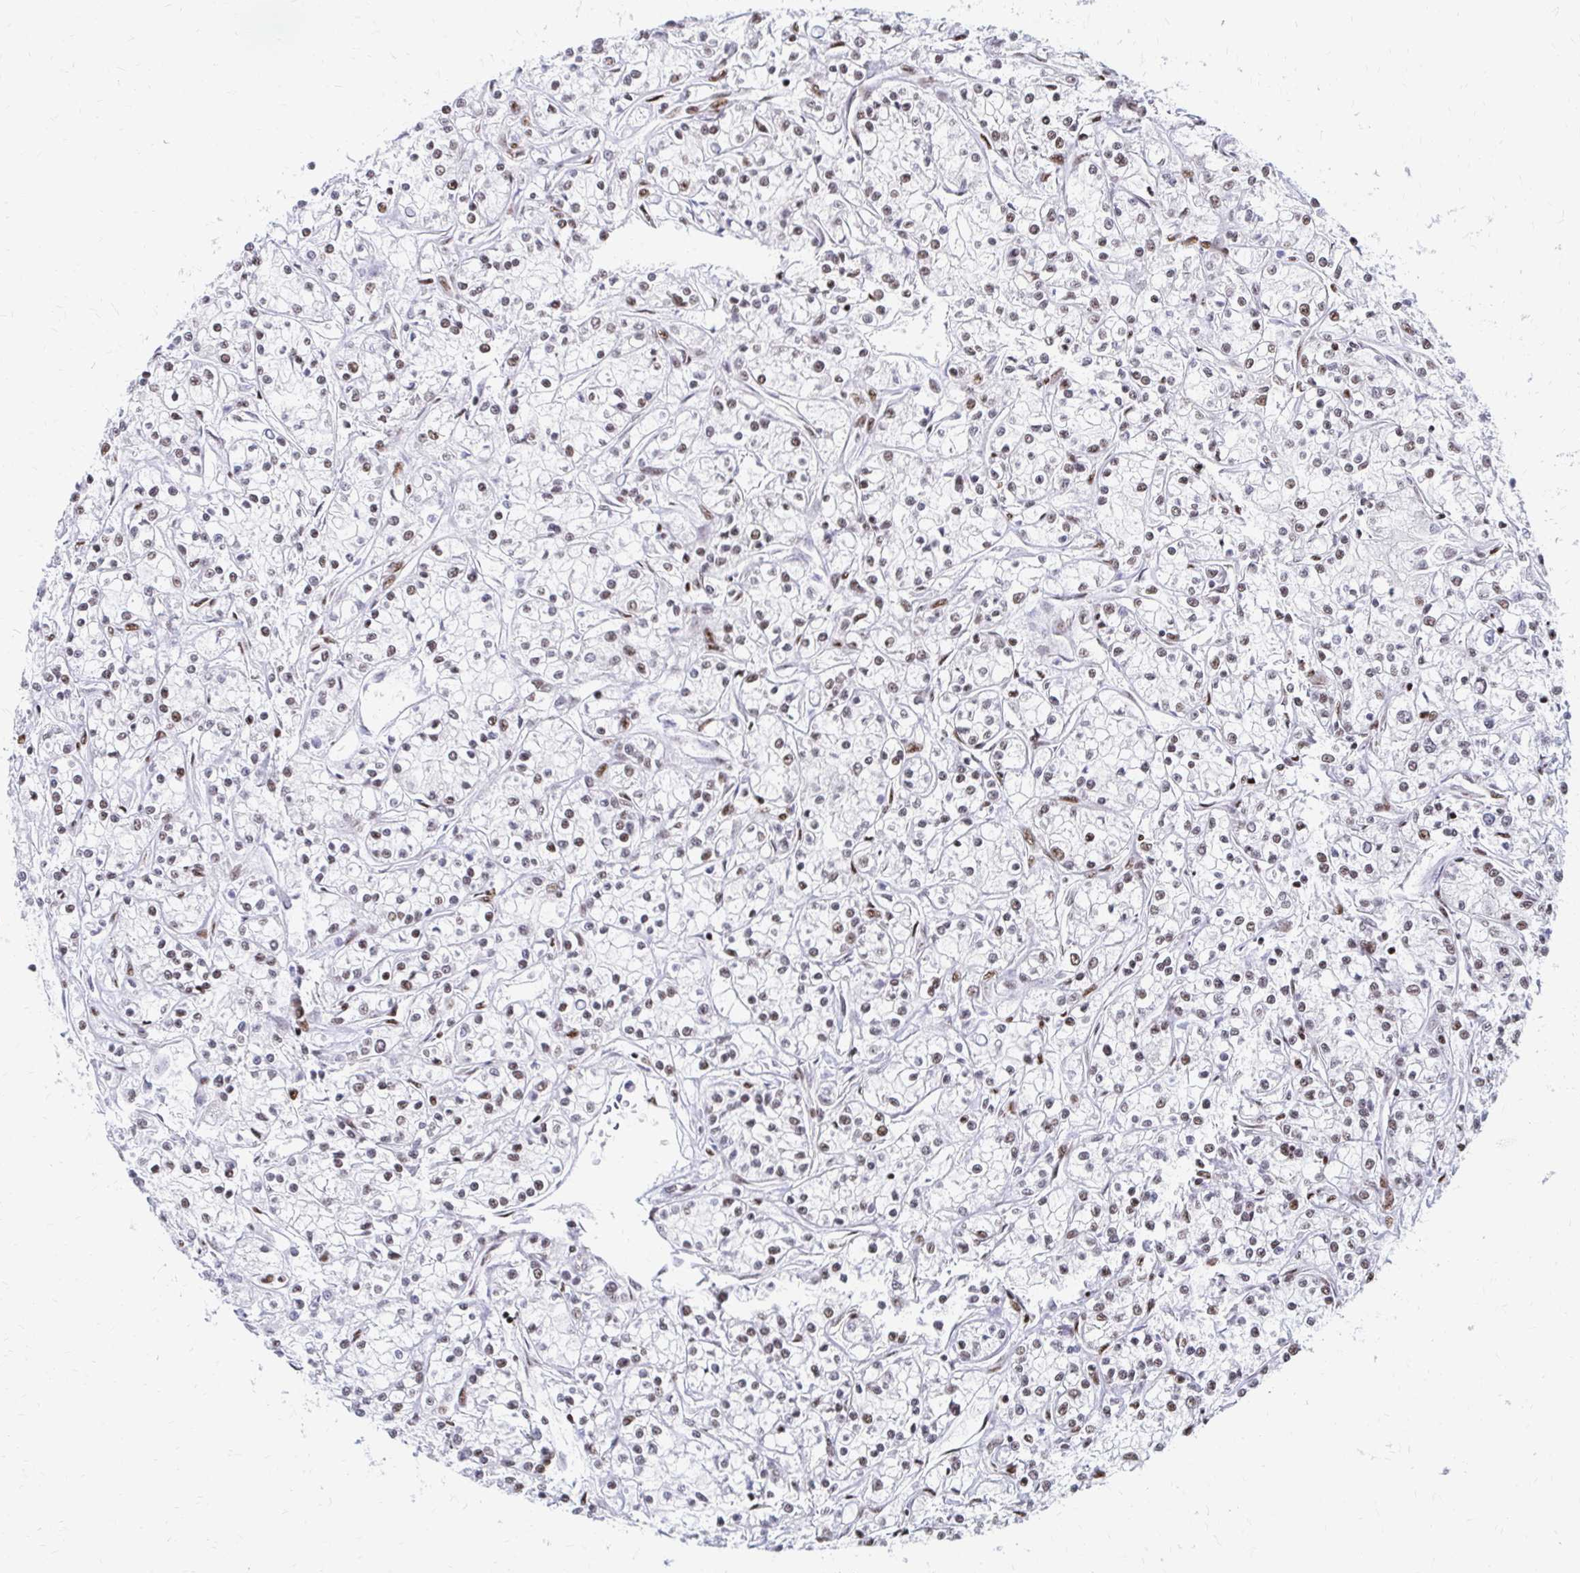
{"staining": {"intensity": "weak", "quantity": "25%-75%", "location": "nuclear"}, "tissue": "renal cancer", "cell_type": "Tumor cells", "image_type": "cancer", "snomed": [{"axis": "morphology", "description": "Adenocarcinoma, NOS"}, {"axis": "topography", "description": "Kidney"}], "caption": "Immunohistochemistry (DAB) staining of adenocarcinoma (renal) displays weak nuclear protein positivity in about 25%-75% of tumor cells.", "gene": "CNKSR3", "patient": {"sex": "female", "age": 59}}